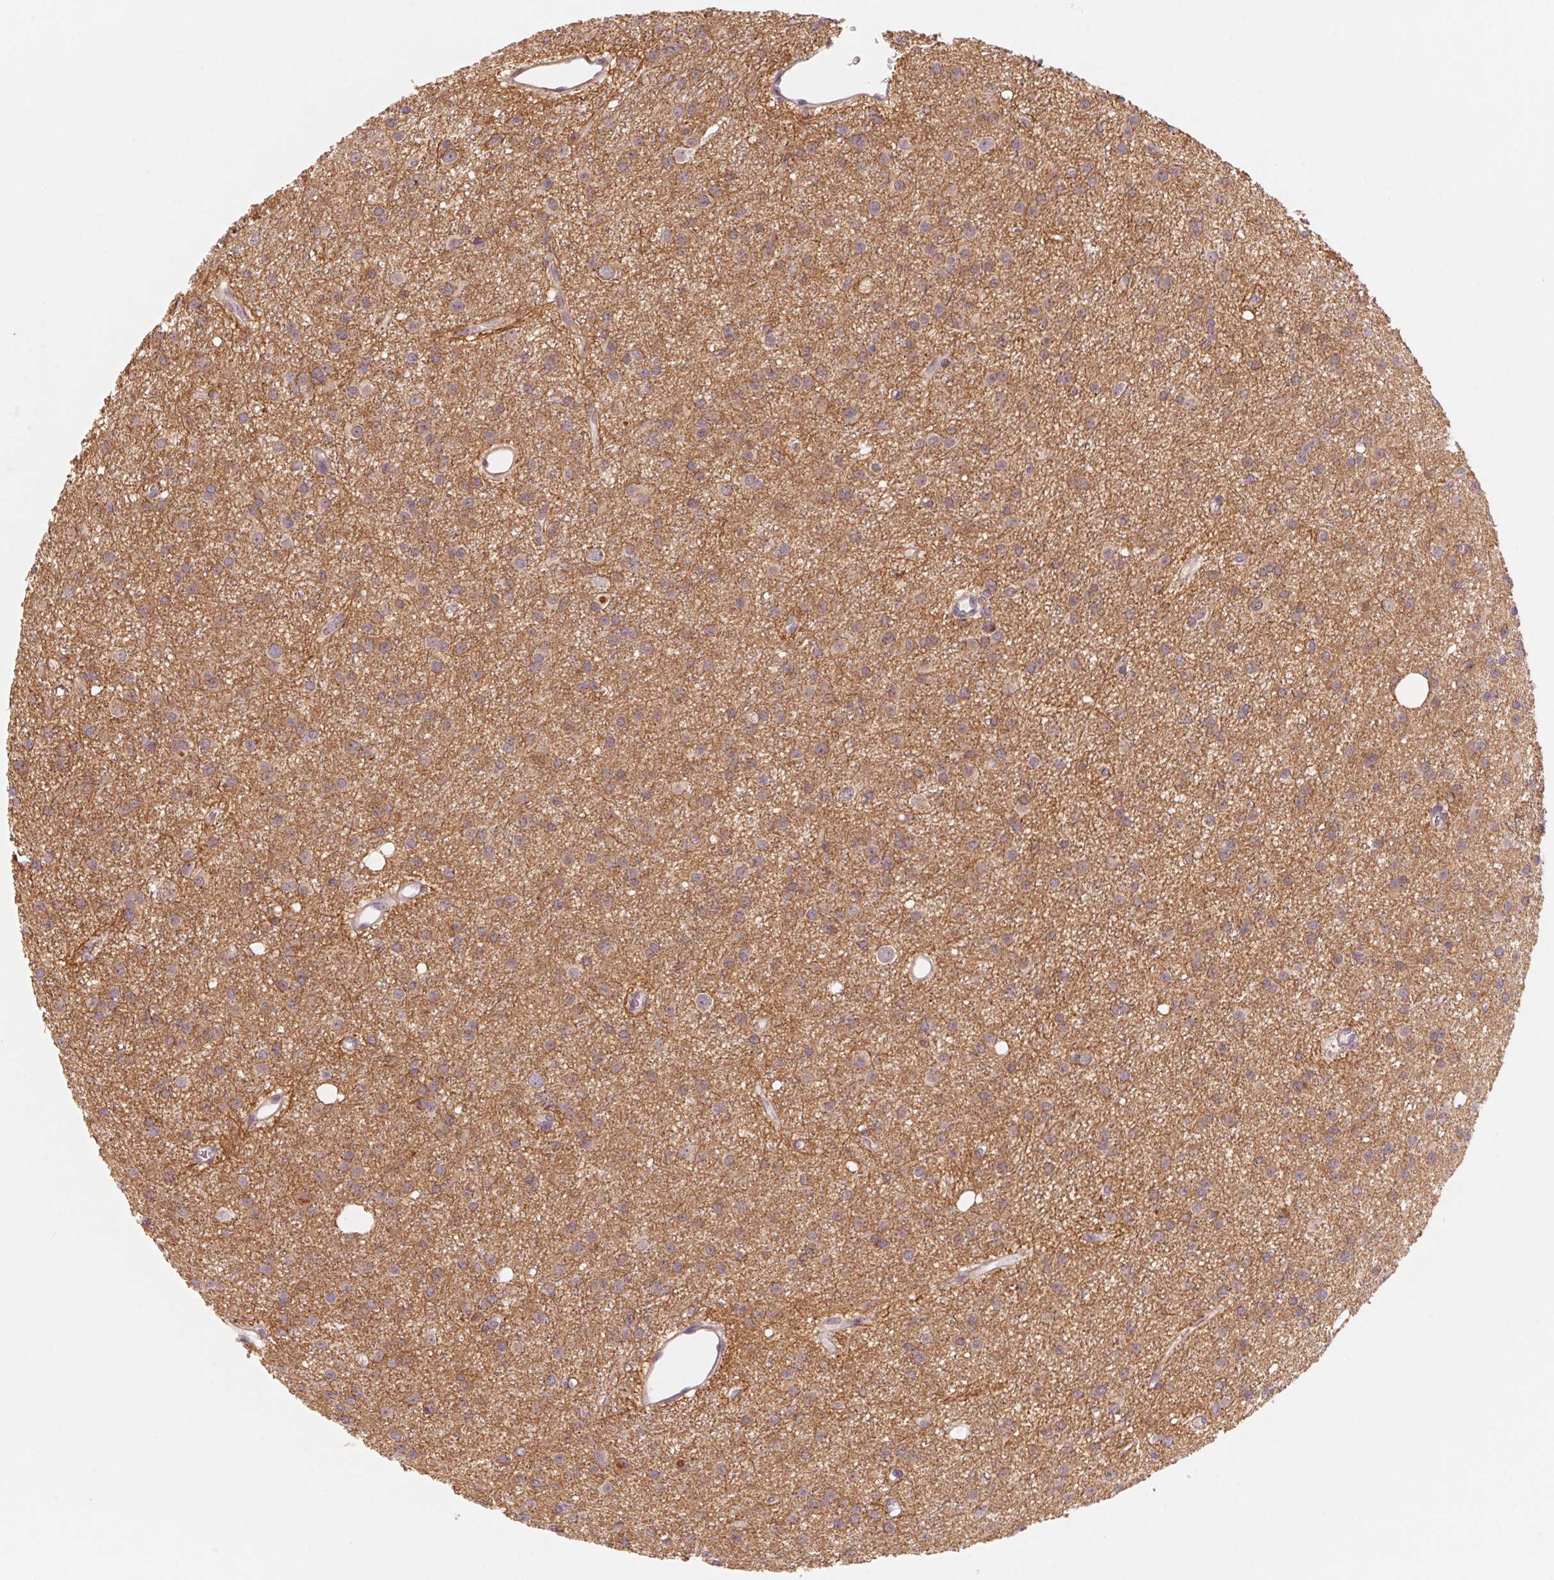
{"staining": {"intensity": "weak", "quantity": ">75%", "location": "cytoplasmic/membranous"}, "tissue": "glioma", "cell_type": "Tumor cells", "image_type": "cancer", "snomed": [{"axis": "morphology", "description": "Glioma, malignant, Low grade"}, {"axis": "topography", "description": "Brain"}], "caption": "Immunohistochemical staining of human malignant low-grade glioma reveals weak cytoplasmic/membranous protein staining in approximately >75% of tumor cells. (DAB IHC with brightfield microscopy, high magnification).", "gene": "CCDC112", "patient": {"sex": "male", "age": 27}}